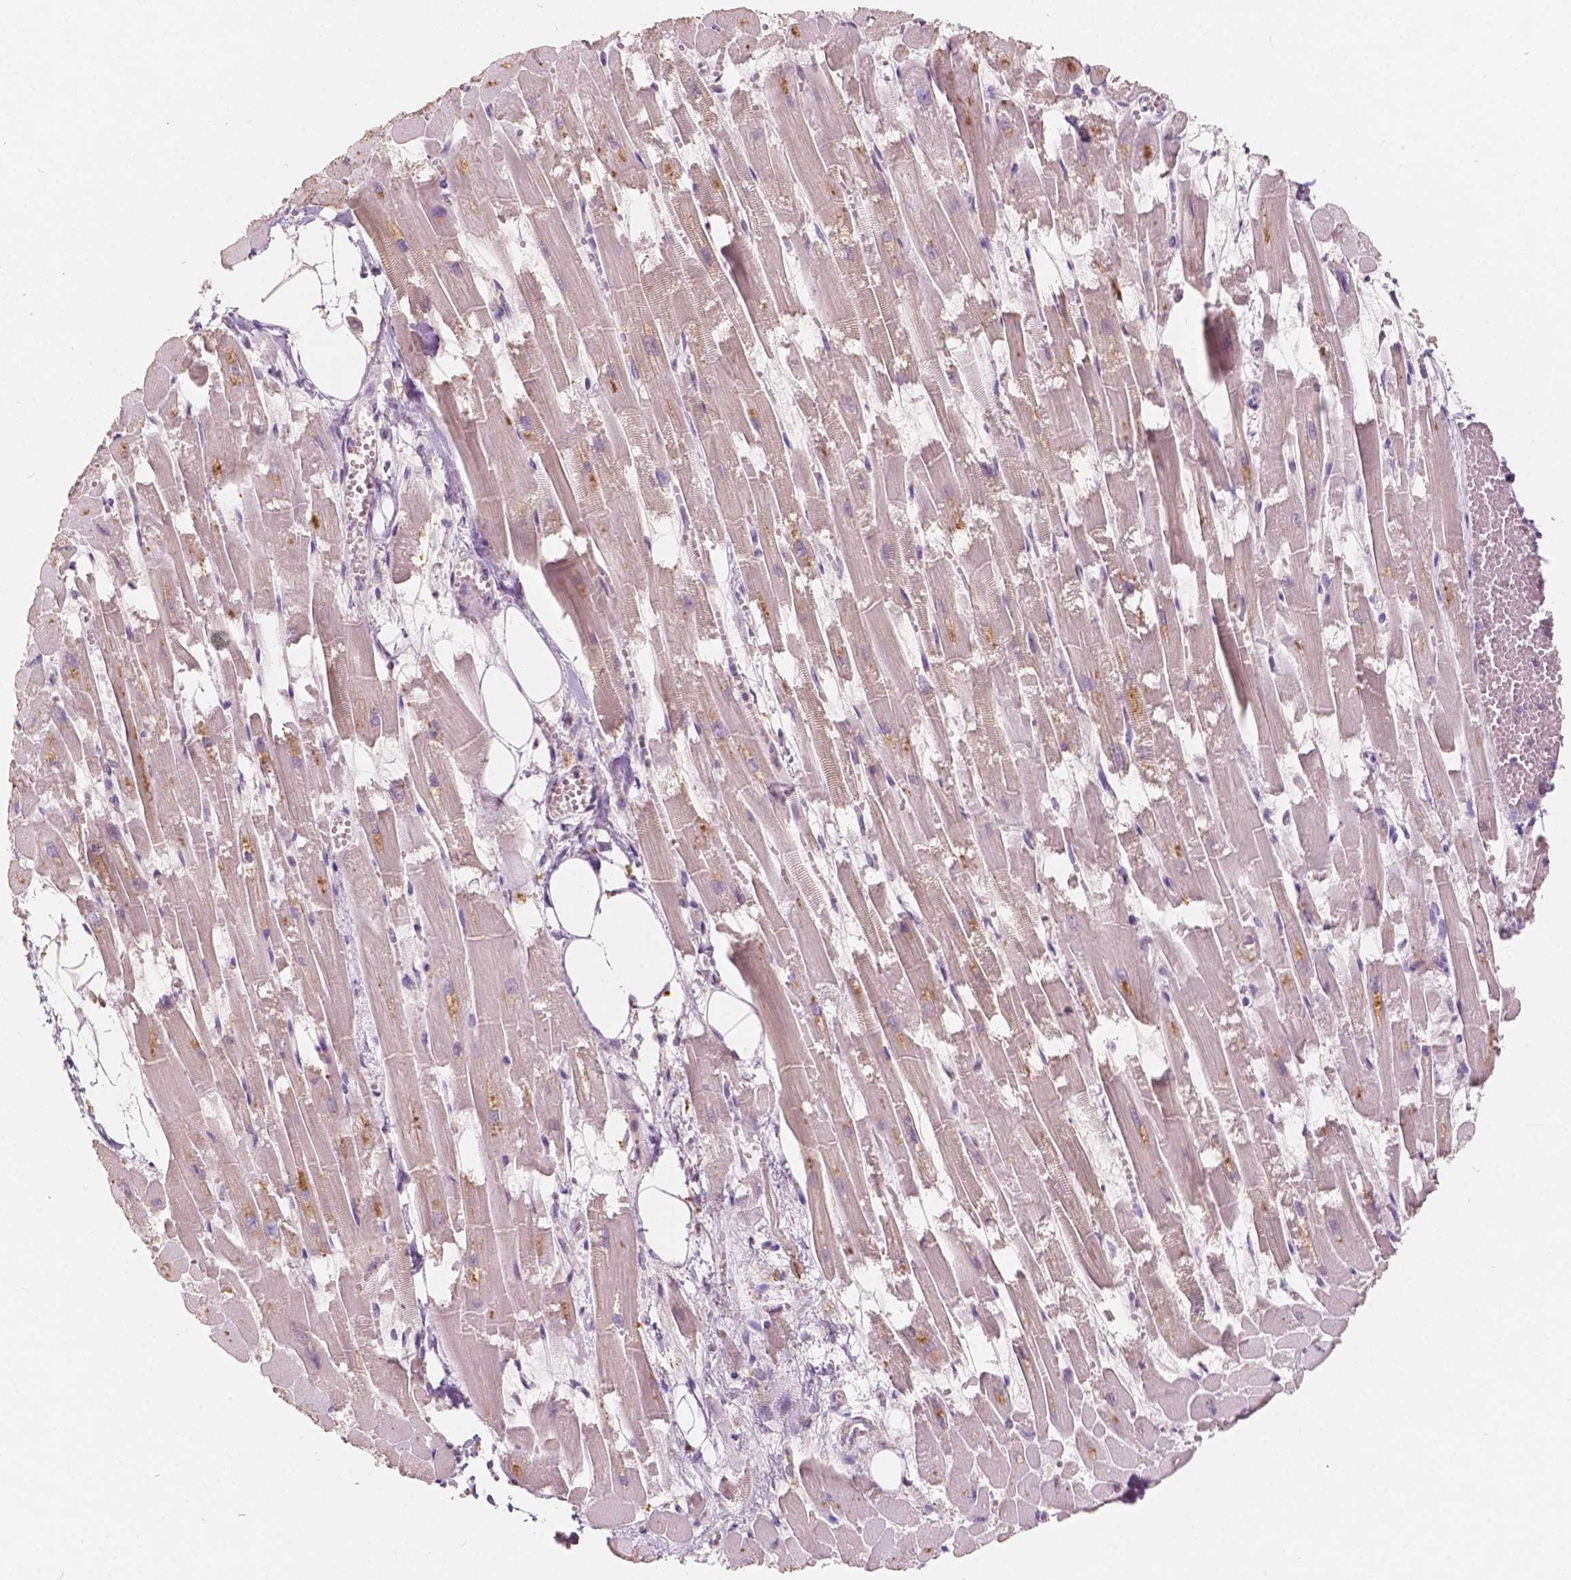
{"staining": {"intensity": "moderate", "quantity": "<25%", "location": "cytoplasmic/membranous"}, "tissue": "heart muscle", "cell_type": "Cardiomyocytes", "image_type": "normal", "snomed": [{"axis": "morphology", "description": "Normal tissue, NOS"}, {"axis": "topography", "description": "Heart"}], "caption": "Immunohistochemical staining of unremarkable heart muscle reveals low levels of moderate cytoplasmic/membranous staining in about <25% of cardiomyocytes.", "gene": "SOX15", "patient": {"sex": "female", "age": 52}}